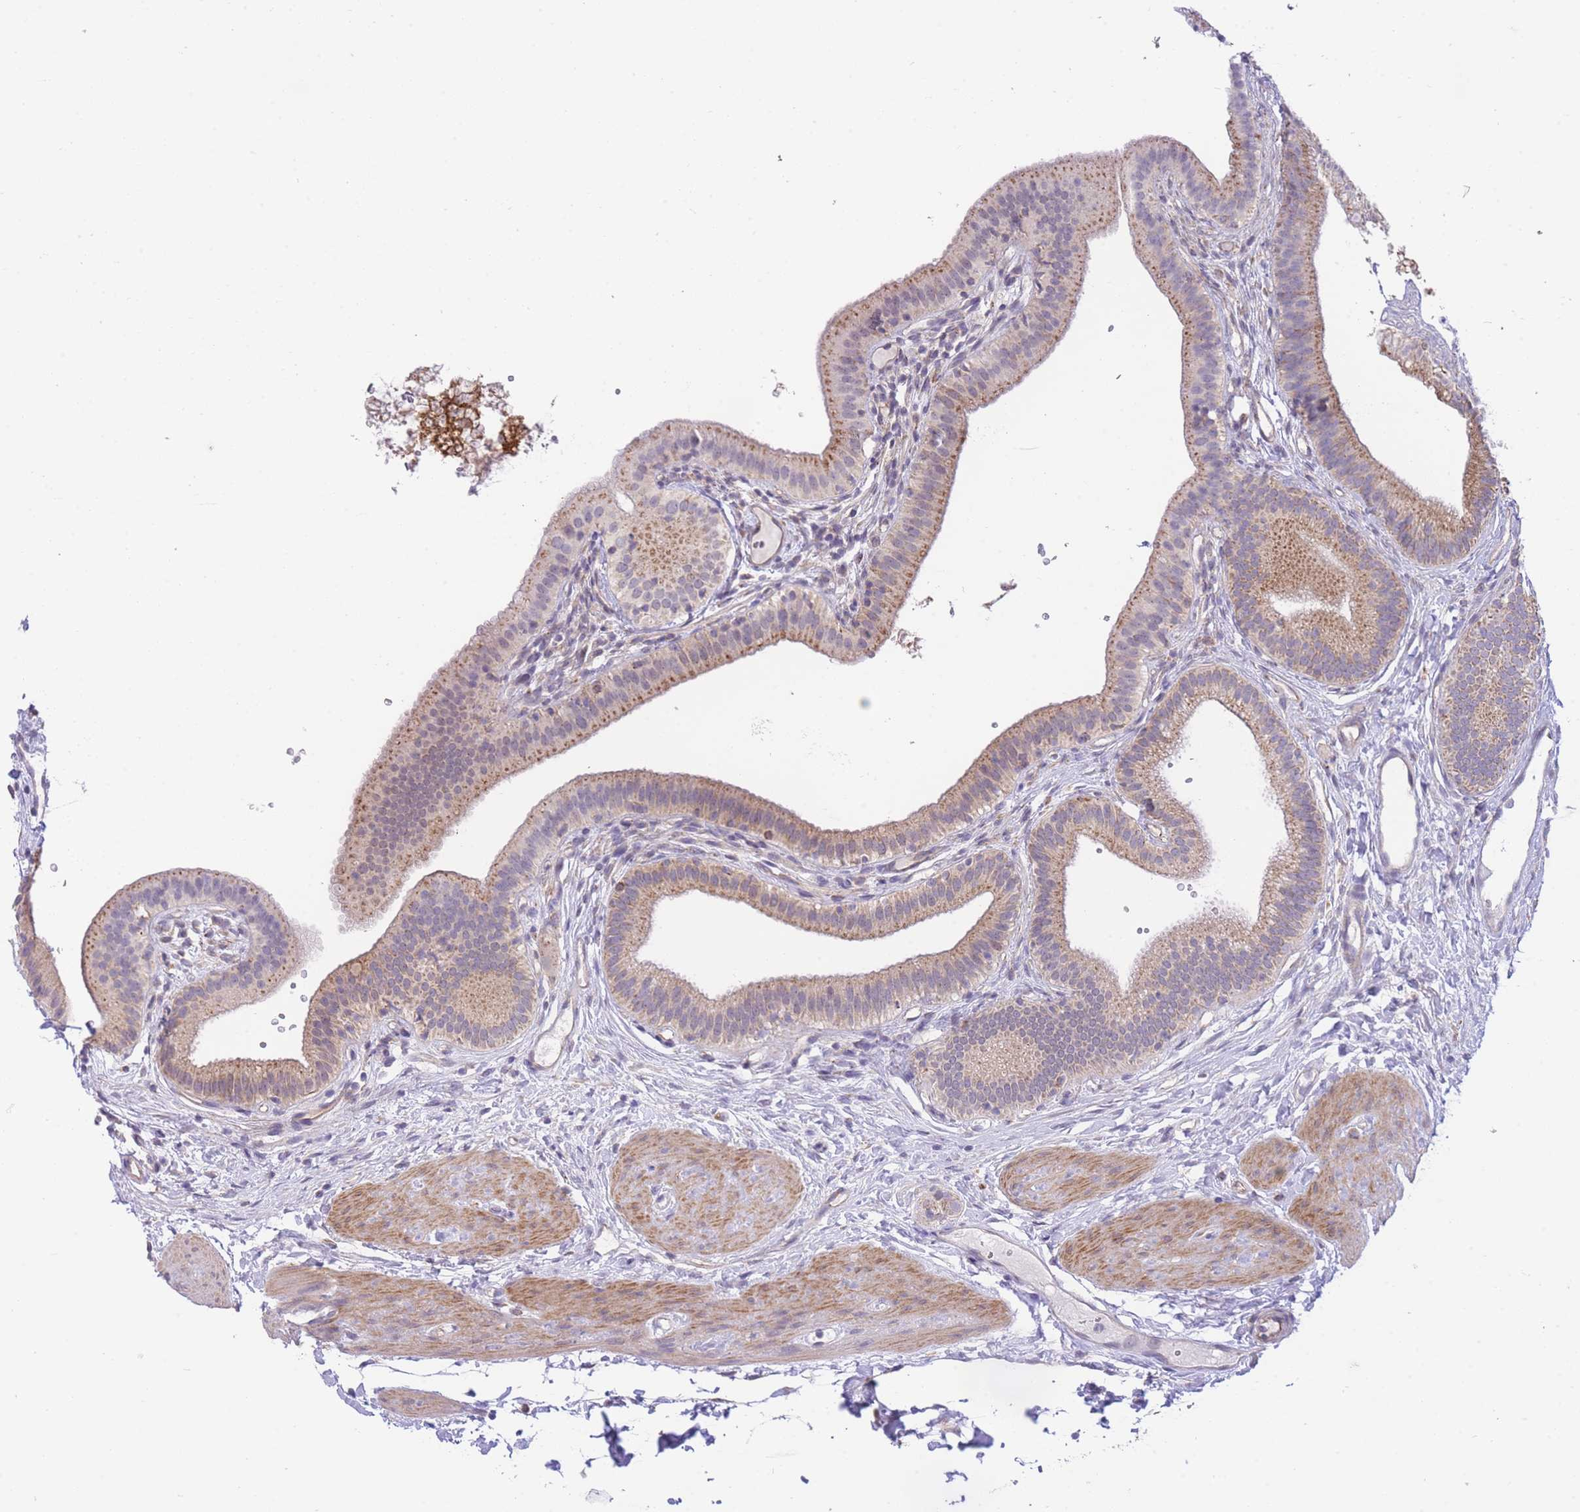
{"staining": {"intensity": "moderate", "quantity": ">75%", "location": "cytoplasmic/membranous"}, "tissue": "gallbladder", "cell_type": "Glandular cells", "image_type": "normal", "snomed": [{"axis": "morphology", "description": "Normal tissue, NOS"}, {"axis": "topography", "description": "Gallbladder"}], "caption": "Benign gallbladder displays moderate cytoplasmic/membranous expression in about >75% of glandular cells.", "gene": "CTBP1", "patient": {"sex": "female", "age": 54}}